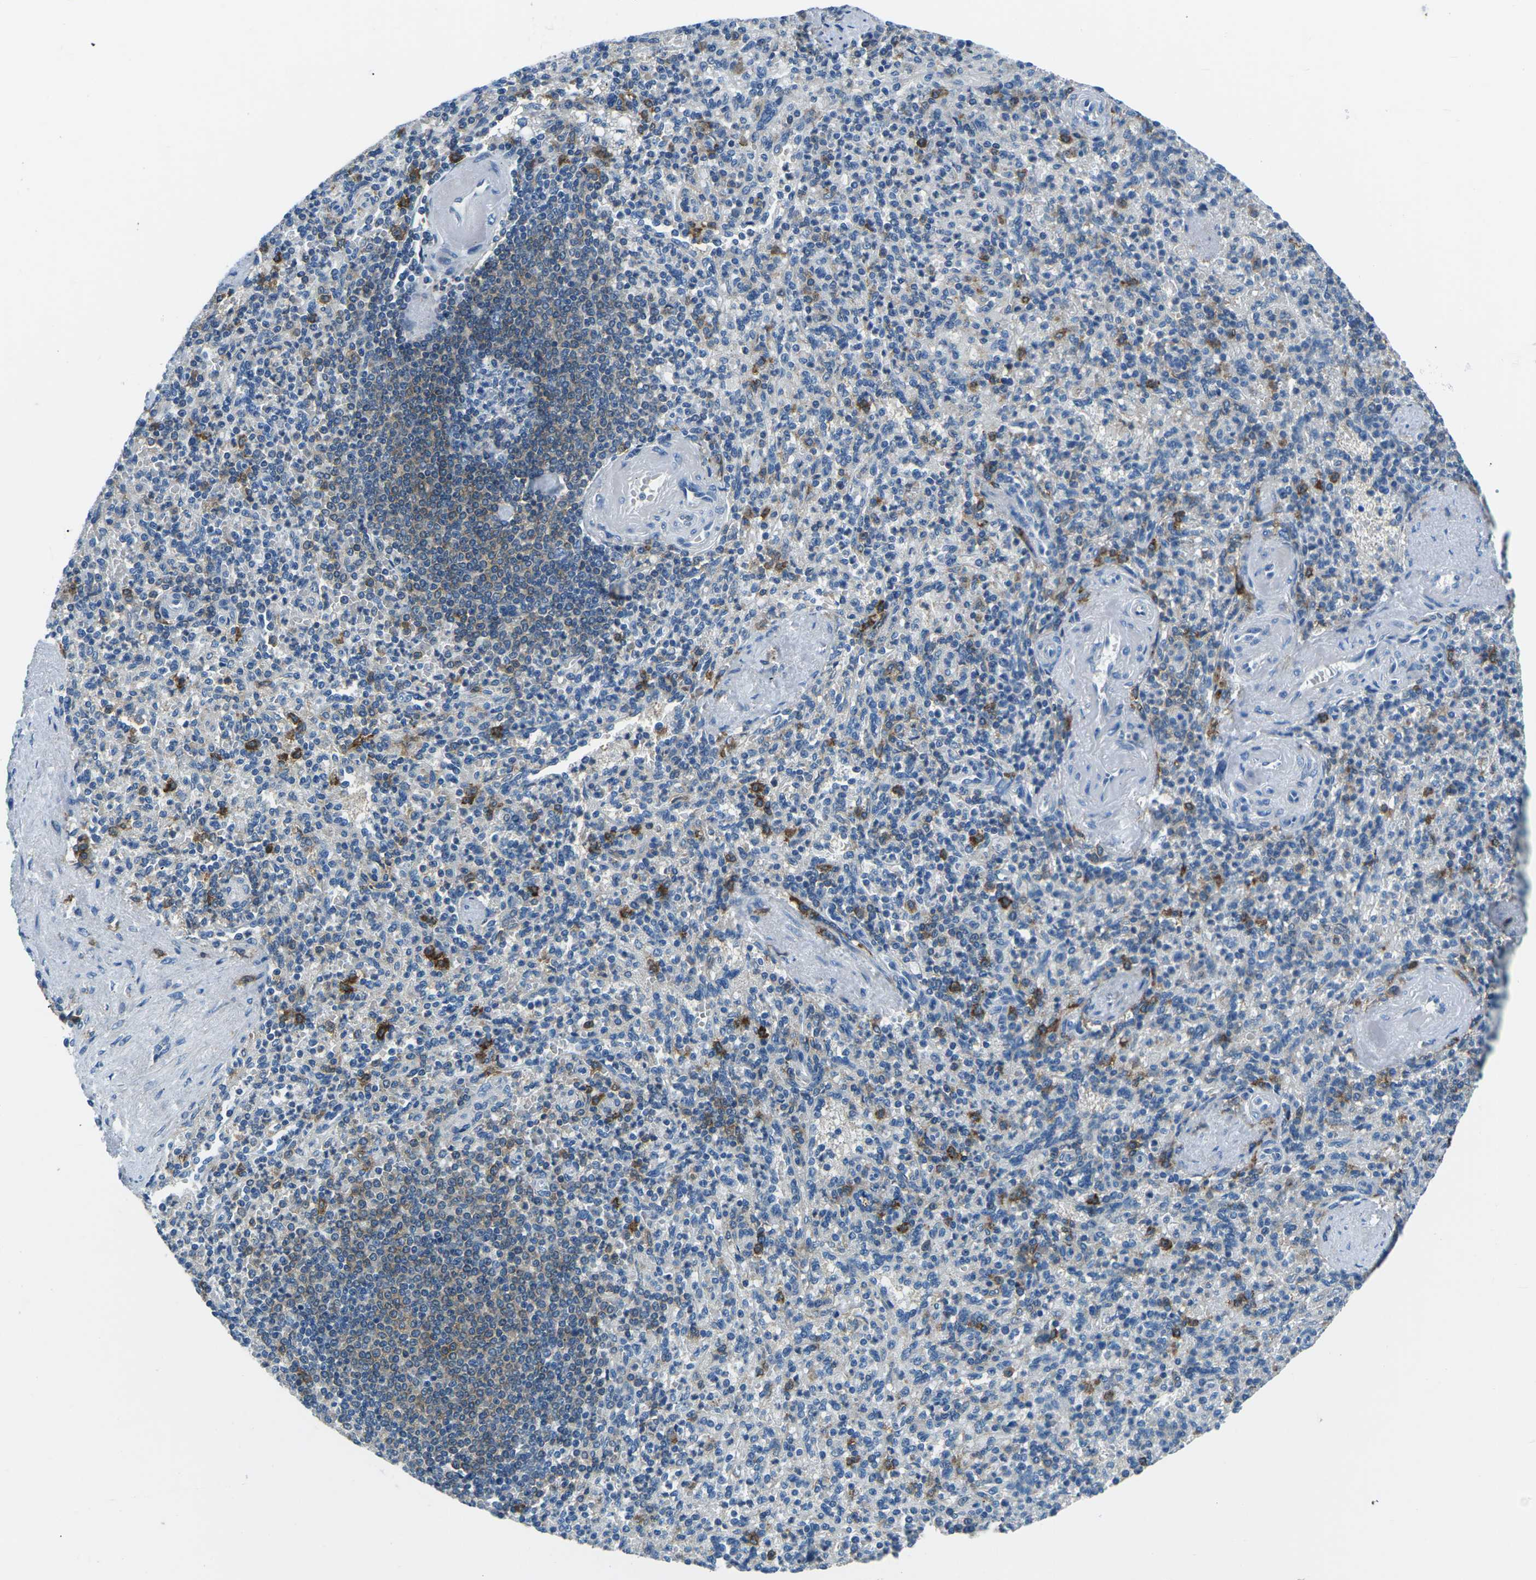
{"staining": {"intensity": "moderate", "quantity": "<25%", "location": "cytoplasmic/membranous"}, "tissue": "spleen", "cell_type": "Cells in red pulp", "image_type": "normal", "snomed": [{"axis": "morphology", "description": "Normal tissue, NOS"}, {"axis": "topography", "description": "Spleen"}], "caption": "An image of spleen stained for a protein exhibits moderate cytoplasmic/membranous brown staining in cells in red pulp. (DAB (3,3'-diaminobenzidine) IHC, brown staining for protein, blue staining for nuclei).", "gene": "CD1D", "patient": {"sex": "female", "age": 74}}